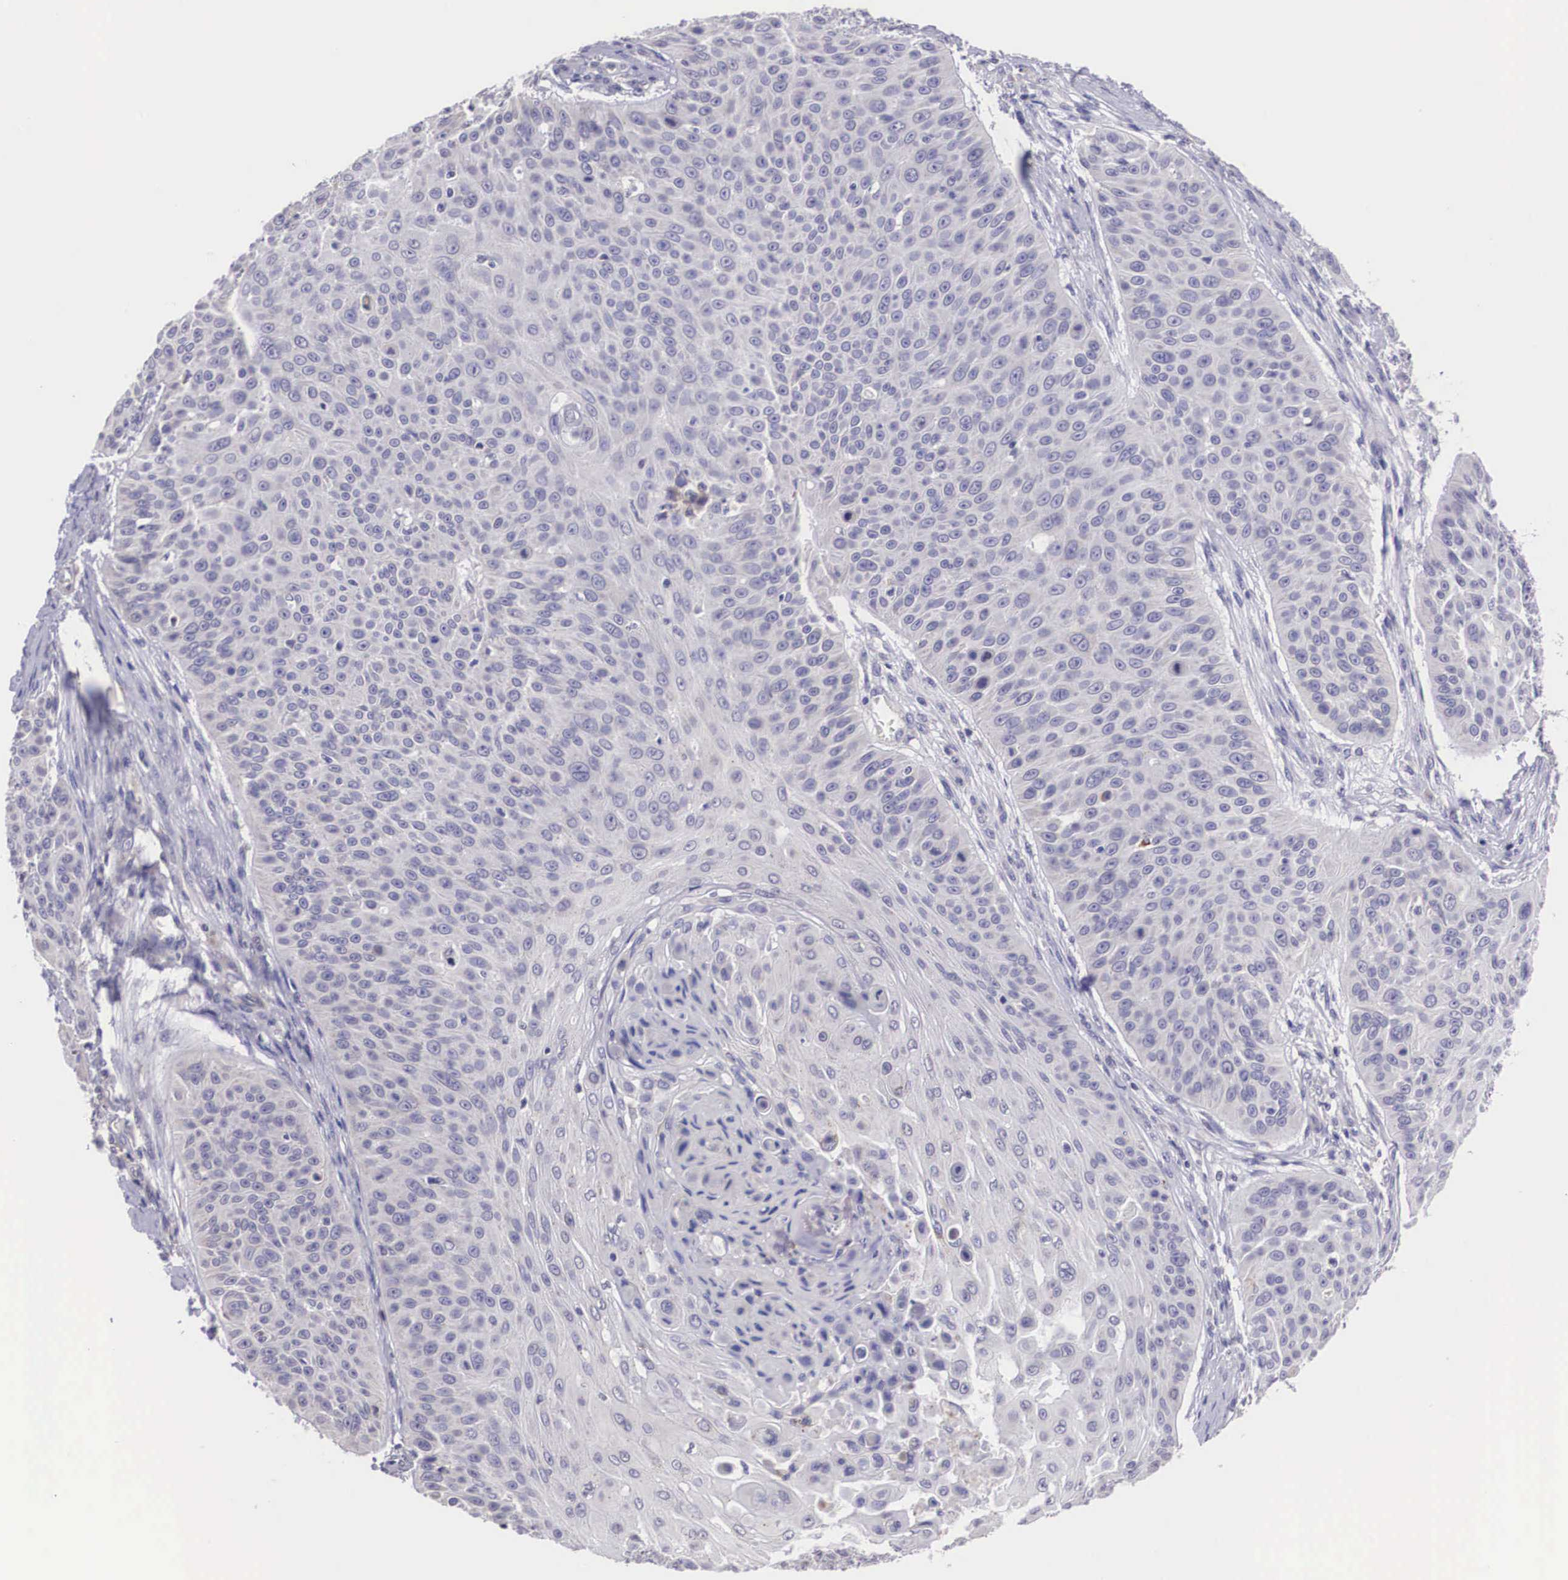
{"staining": {"intensity": "negative", "quantity": "none", "location": "none"}, "tissue": "skin cancer", "cell_type": "Tumor cells", "image_type": "cancer", "snomed": [{"axis": "morphology", "description": "Squamous cell carcinoma, NOS"}, {"axis": "topography", "description": "Skin"}], "caption": "Skin cancer stained for a protein using immunohistochemistry demonstrates no positivity tumor cells.", "gene": "ARG2", "patient": {"sex": "male", "age": 82}}